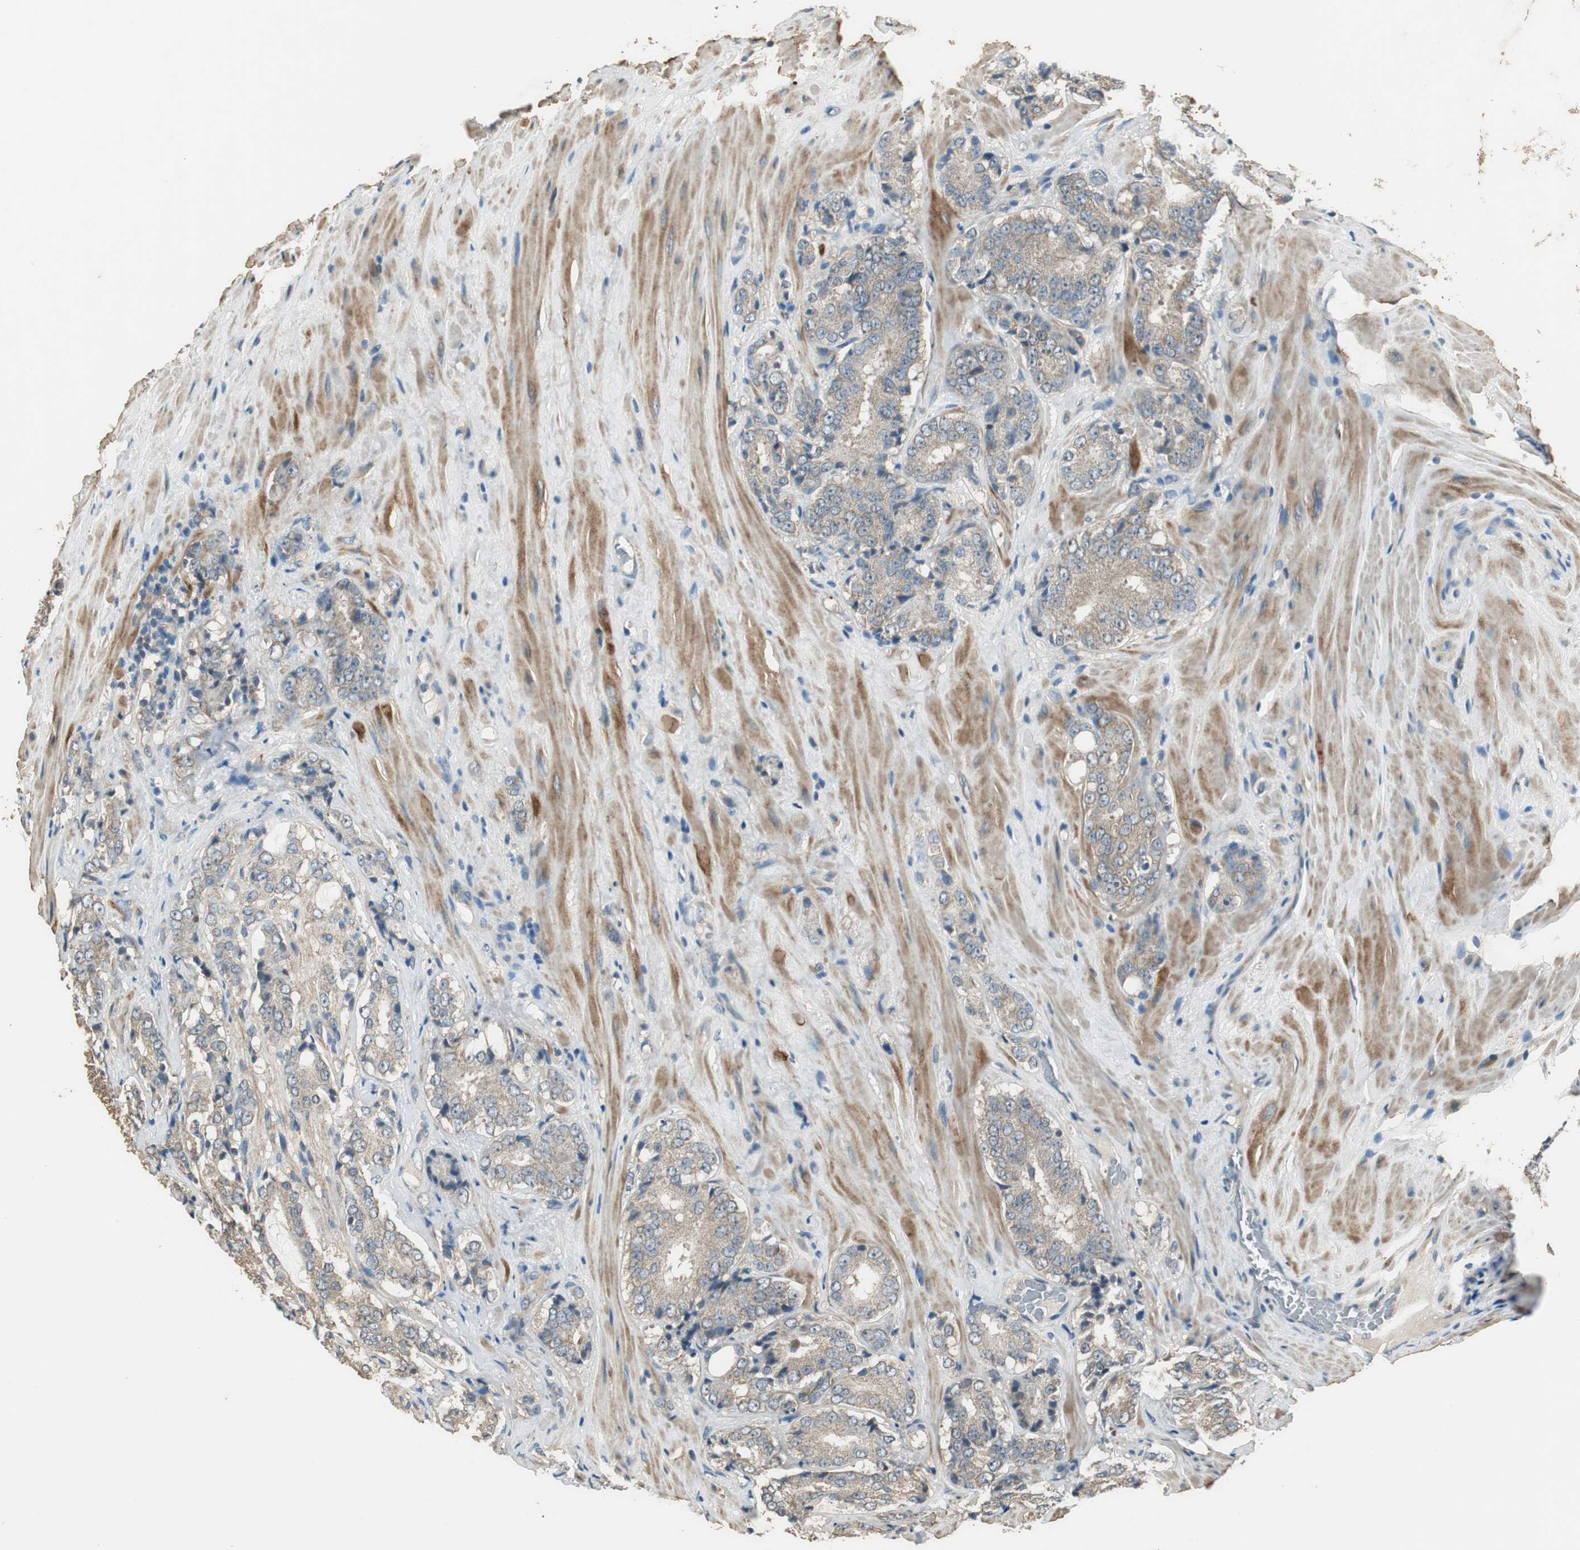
{"staining": {"intensity": "weak", "quantity": ">75%", "location": "cytoplasmic/membranous"}, "tissue": "prostate cancer", "cell_type": "Tumor cells", "image_type": "cancer", "snomed": [{"axis": "morphology", "description": "Adenocarcinoma, High grade"}, {"axis": "topography", "description": "Prostate"}], "caption": "Protein expression analysis of prostate cancer shows weak cytoplasmic/membranous positivity in approximately >75% of tumor cells.", "gene": "MSTO1", "patient": {"sex": "male", "age": 70}}